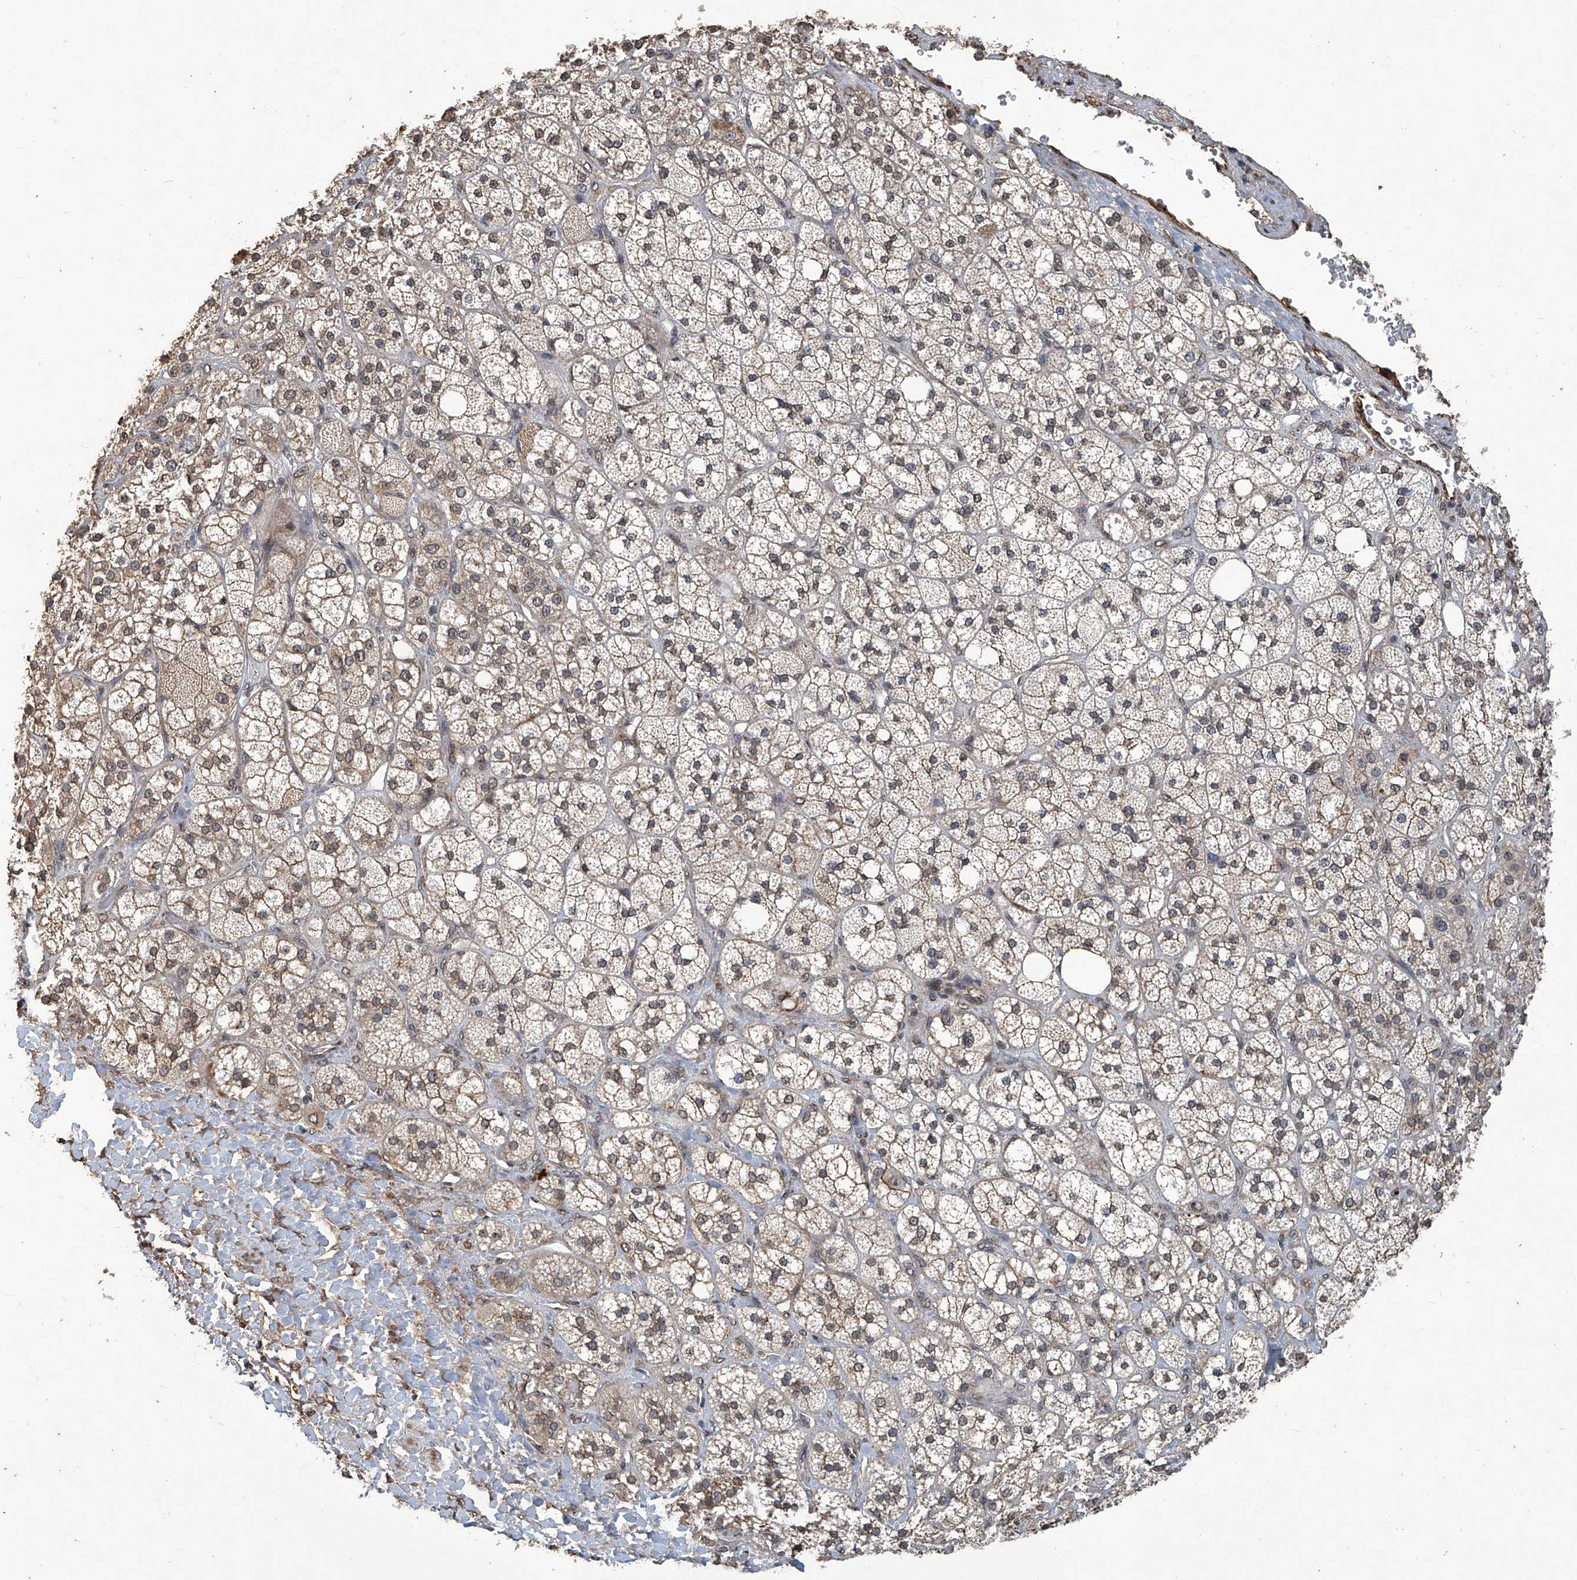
{"staining": {"intensity": "moderate", "quantity": ">75%", "location": "cytoplasmic/membranous,nuclear"}, "tissue": "adrenal gland", "cell_type": "Glandular cells", "image_type": "normal", "snomed": [{"axis": "morphology", "description": "Normal tissue, NOS"}, {"axis": "topography", "description": "Adrenal gland"}], "caption": "An image of human adrenal gland stained for a protein reveals moderate cytoplasmic/membranous,nuclear brown staining in glandular cells.", "gene": "GPR132", "patient": {"sex": "male", "age": 61}}